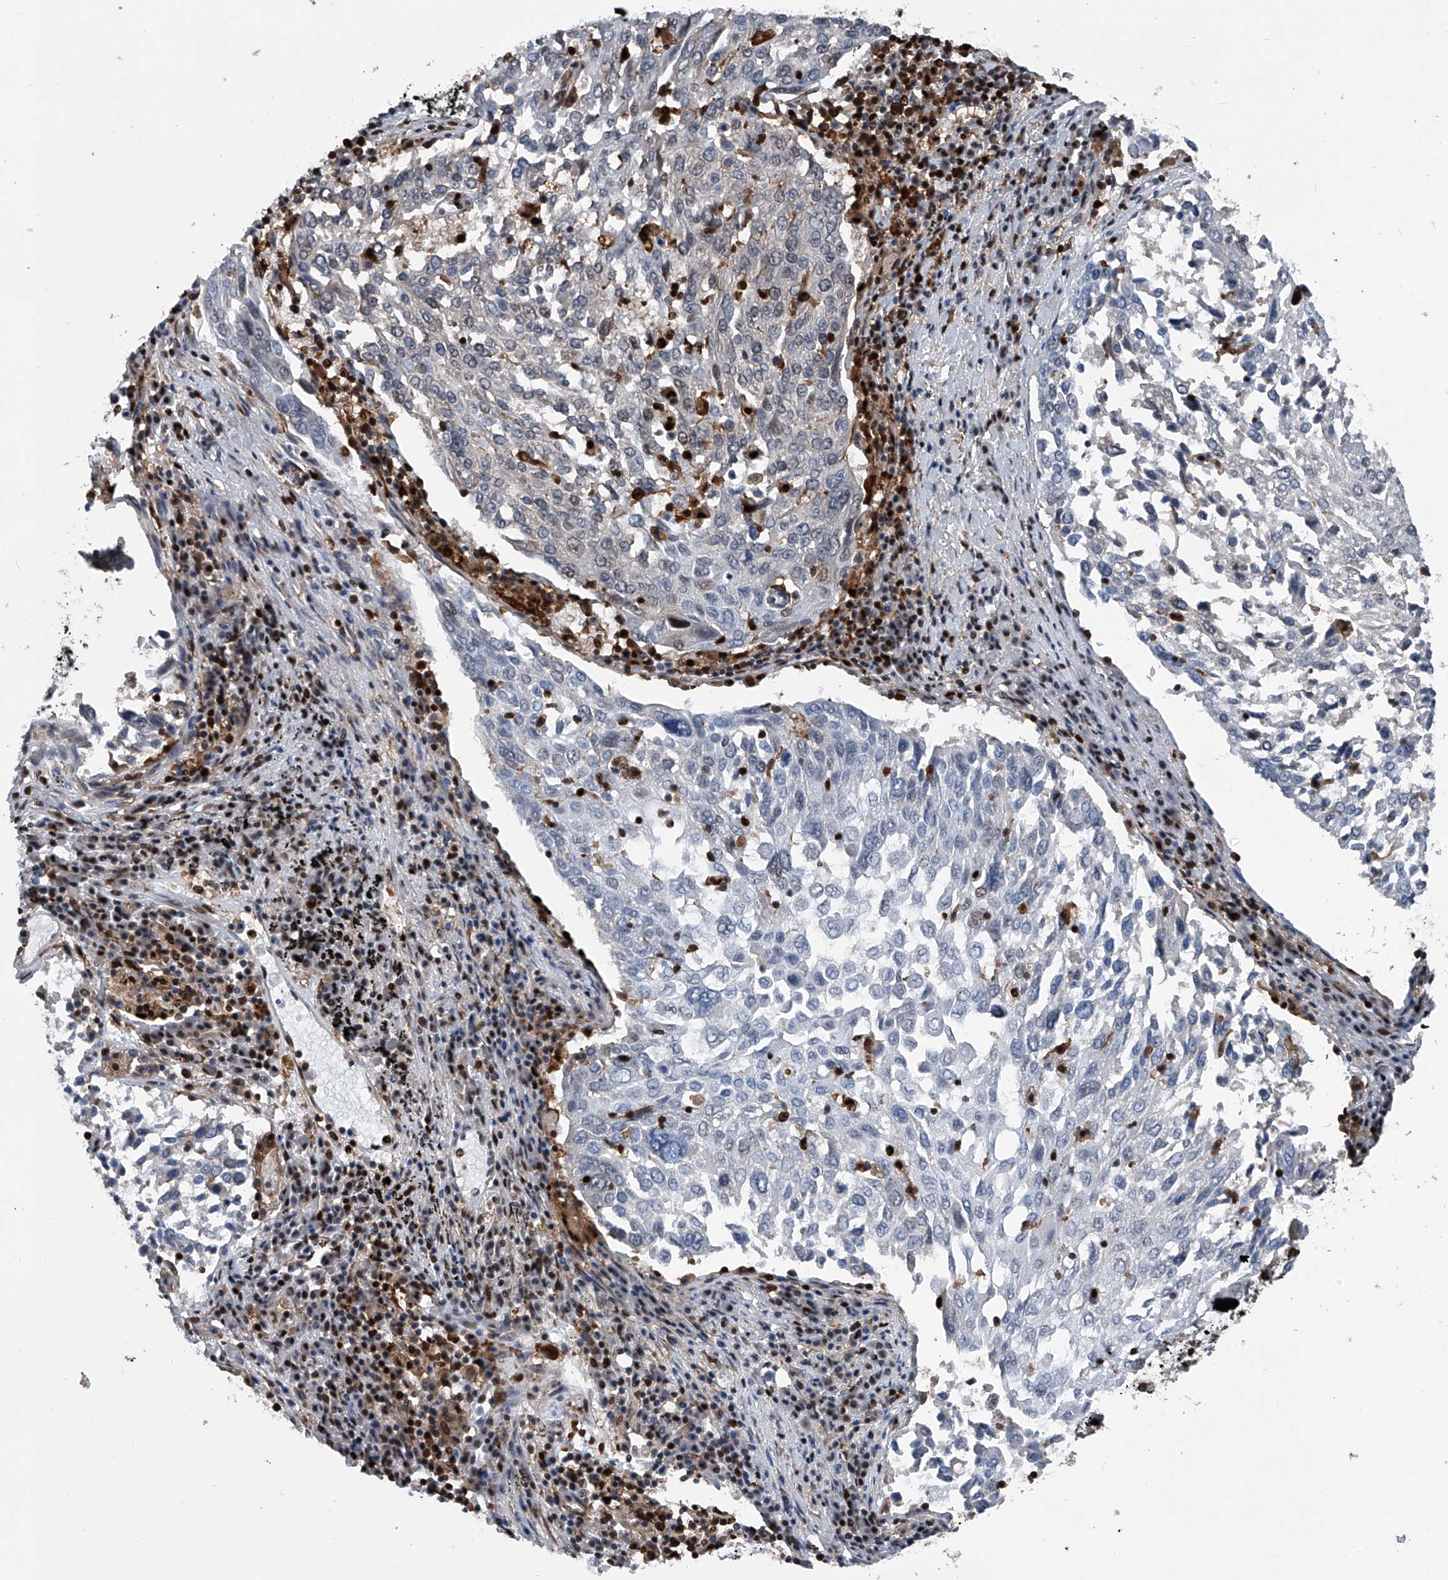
{"staining": {"intensity": "negative", "quantity": "none", "location": "none"}, "tissue": "lung cancer", "cell_type": "Tumor cells", "image_type": "cancer", "snomed": [{"axis": "morphology", "description": "Squamous cell carcinoma, NOS"}, {"axis": "topography", "description": "Lung"}], "caption": "DAB (3,3'-diaminobenzidine) immunohistochemical staining of human lung cancer (squamous cell carcinoma) displays no significant positivity in tumor cells.", "gene": "FKBP5", "patient": {"sex": "male", "age": 65}}